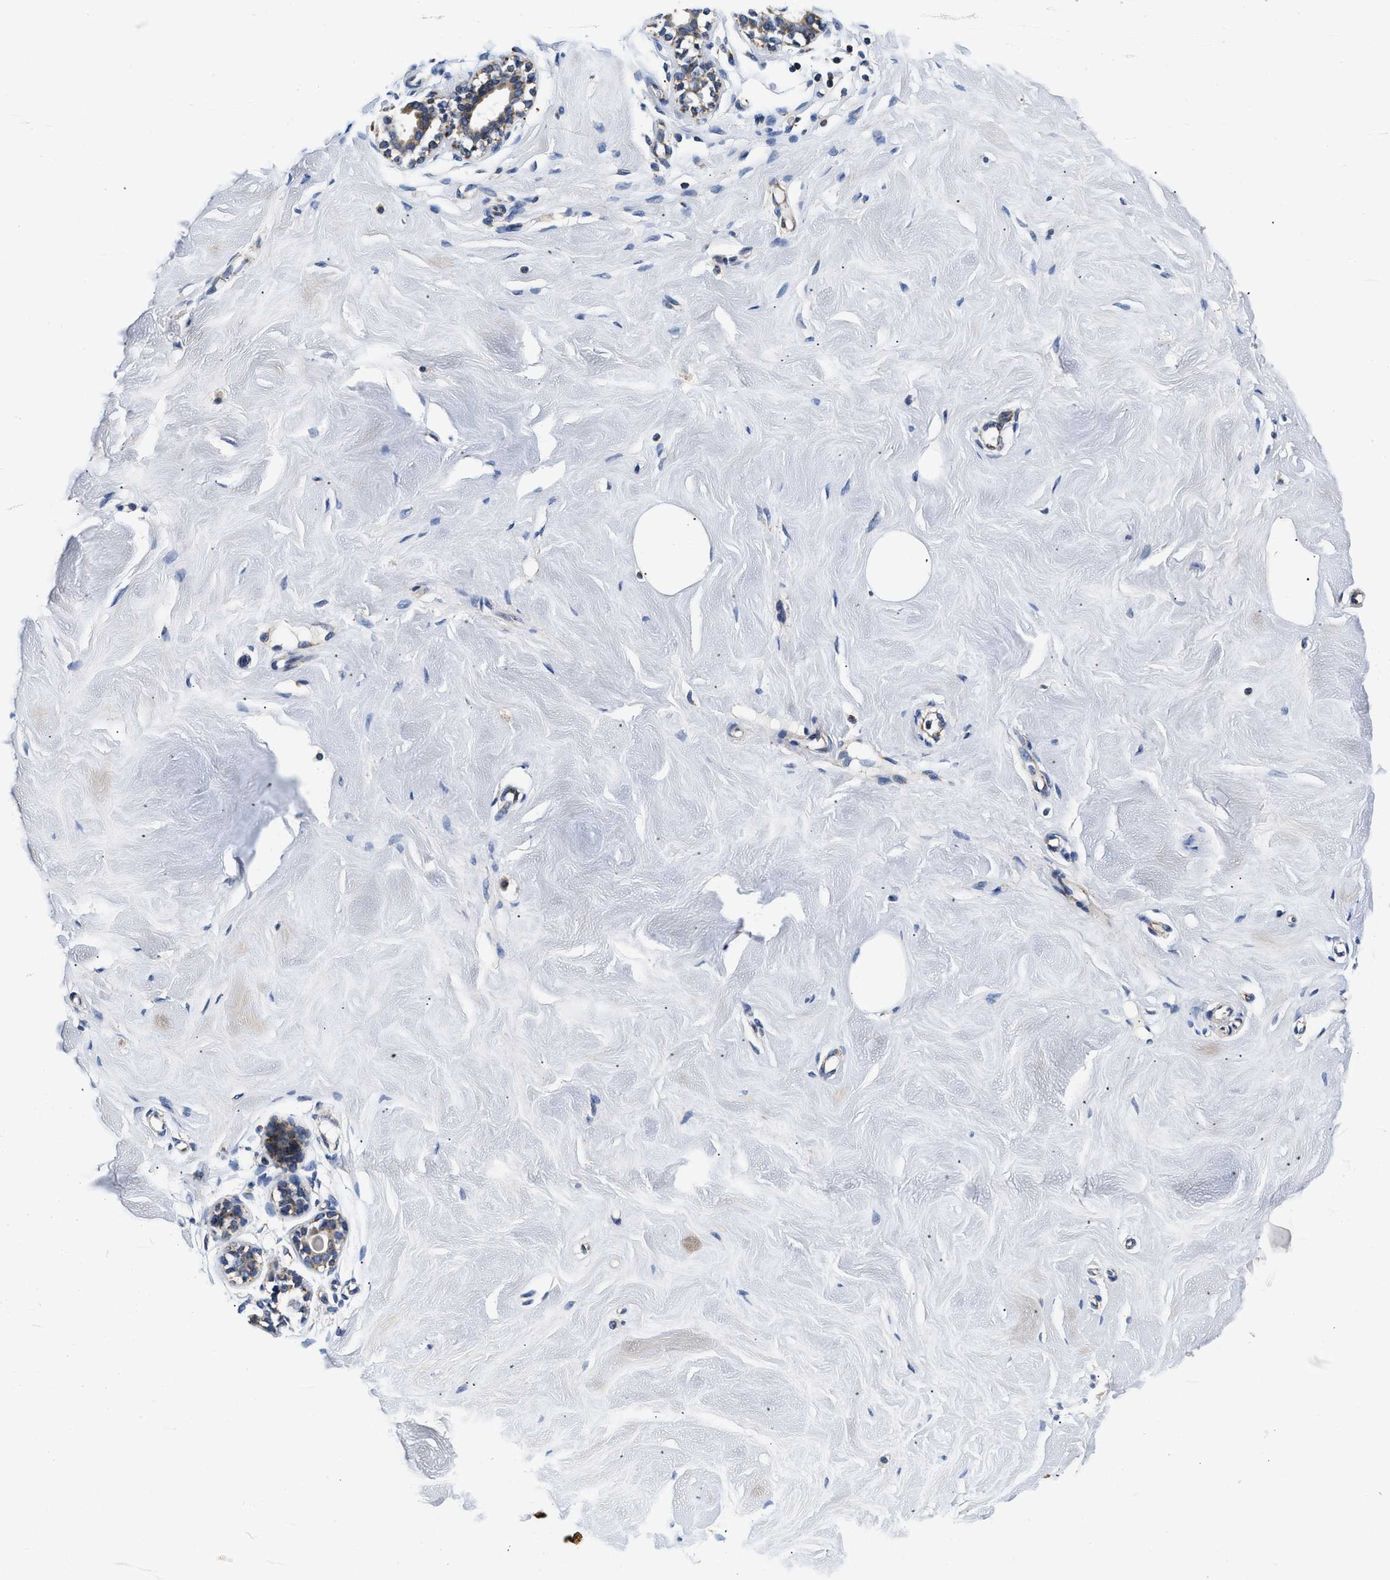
{"staining": {"intensity": "negative", "quantity": "none", "location": "none"}, "tissue": "breast", "cell_type": "Adipocytes", "image_type": "normal", "snomed": [{"axis": "morphology", "description": "Normal tissue, NOS"}, {"axis": "topography", "description": "Breast"}], "caption": "DAB immunohistochemical staining of normal human breast exhibits no significant staining in adipocytes.", "gene": "PDP1", "patient": {"sex": "female", "age": 23}}